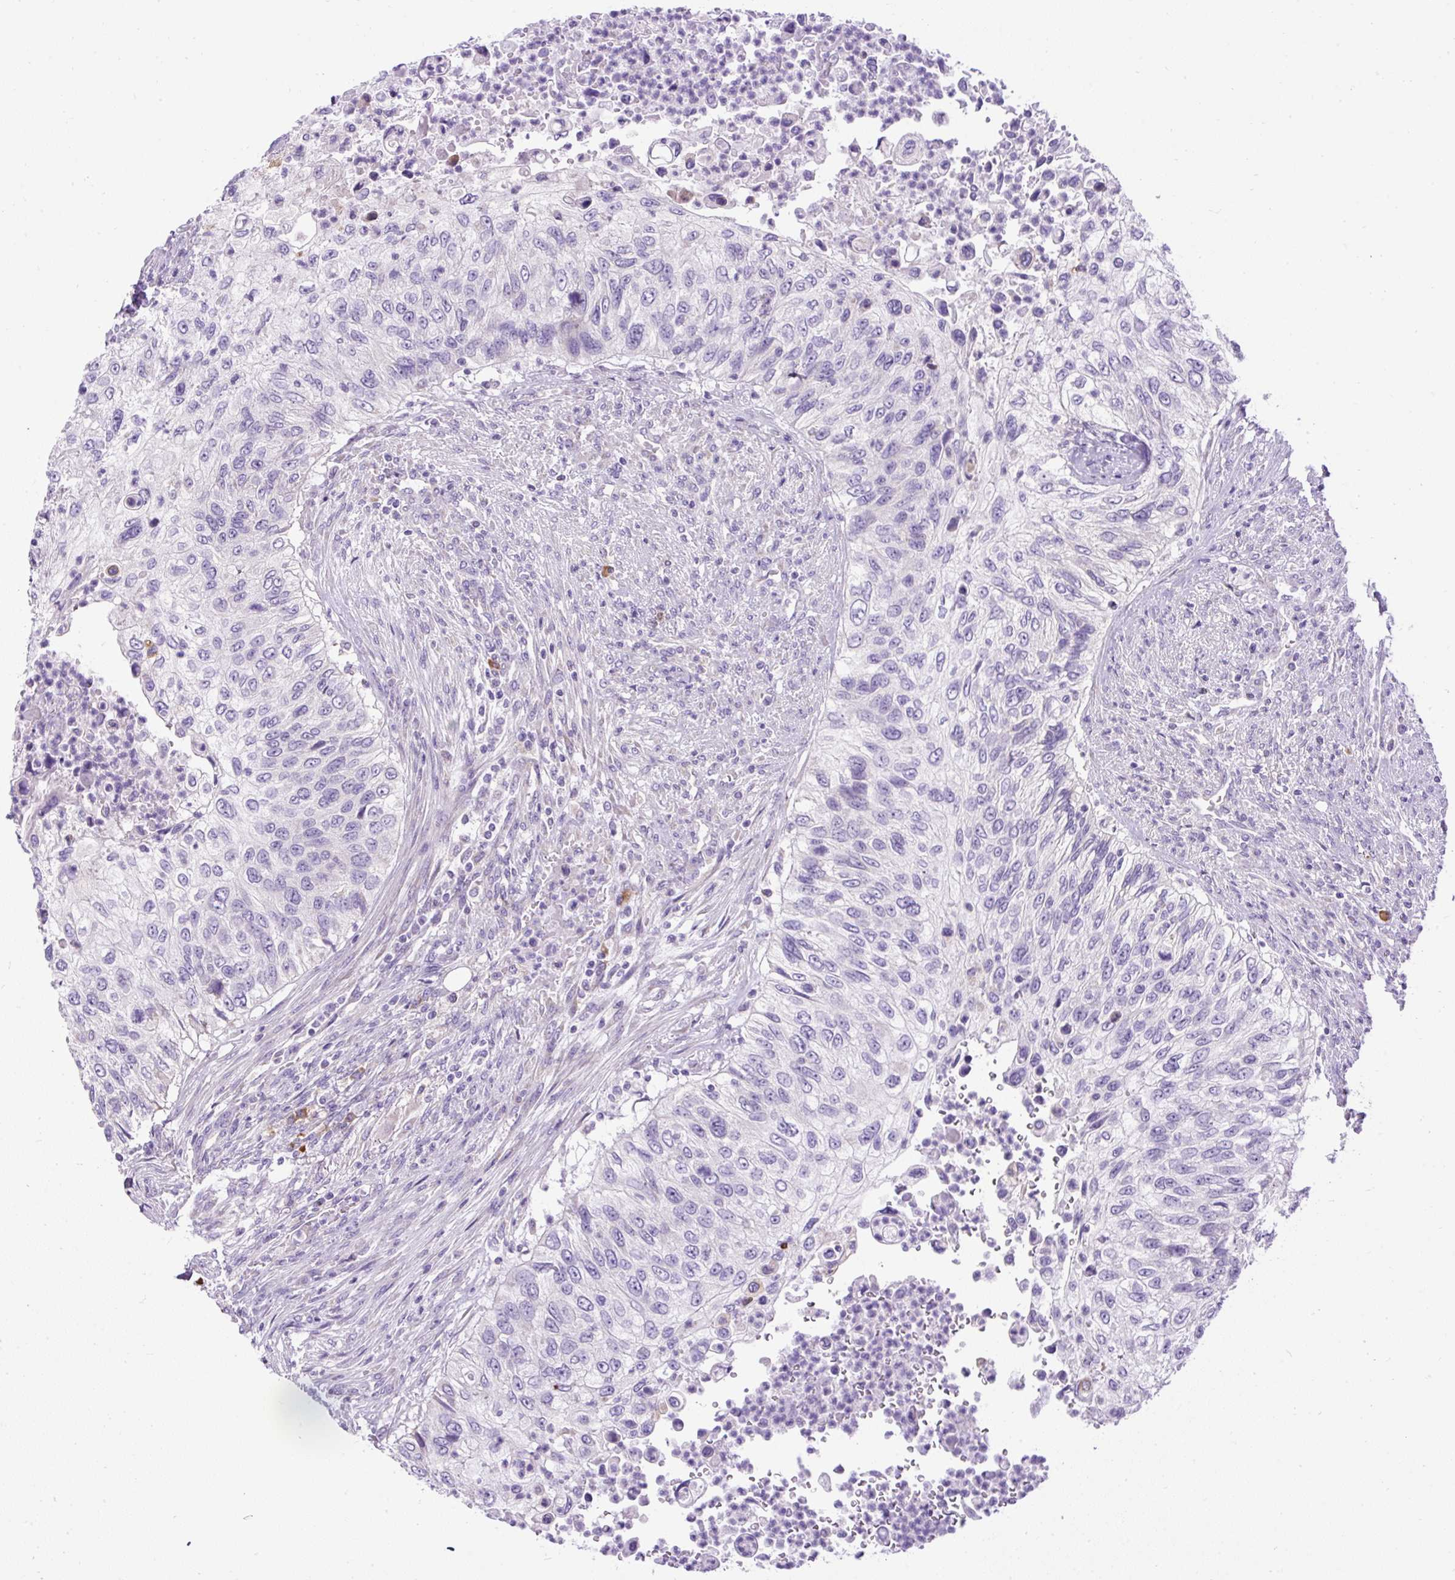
{"staining": {"intensity": "negative", "quantity": "none", "location": "none"}, "tissue": "urothelial cancer", "cell_type": "Tumor cells", "image_type": "cancer", "snomed": [{"axis": "morphology", "description": "Urothelial carcinoma, High grade"}, {"axis": "topography", "description": "Urinary bladder"}], "caption": "Immunohistochemistry histopathology image of human urothelial cancer stained for a protein (brown), which shows no expression in tumor cells.", "gene": "SYBU", "patient": {"sex": "female", "age": 60}}